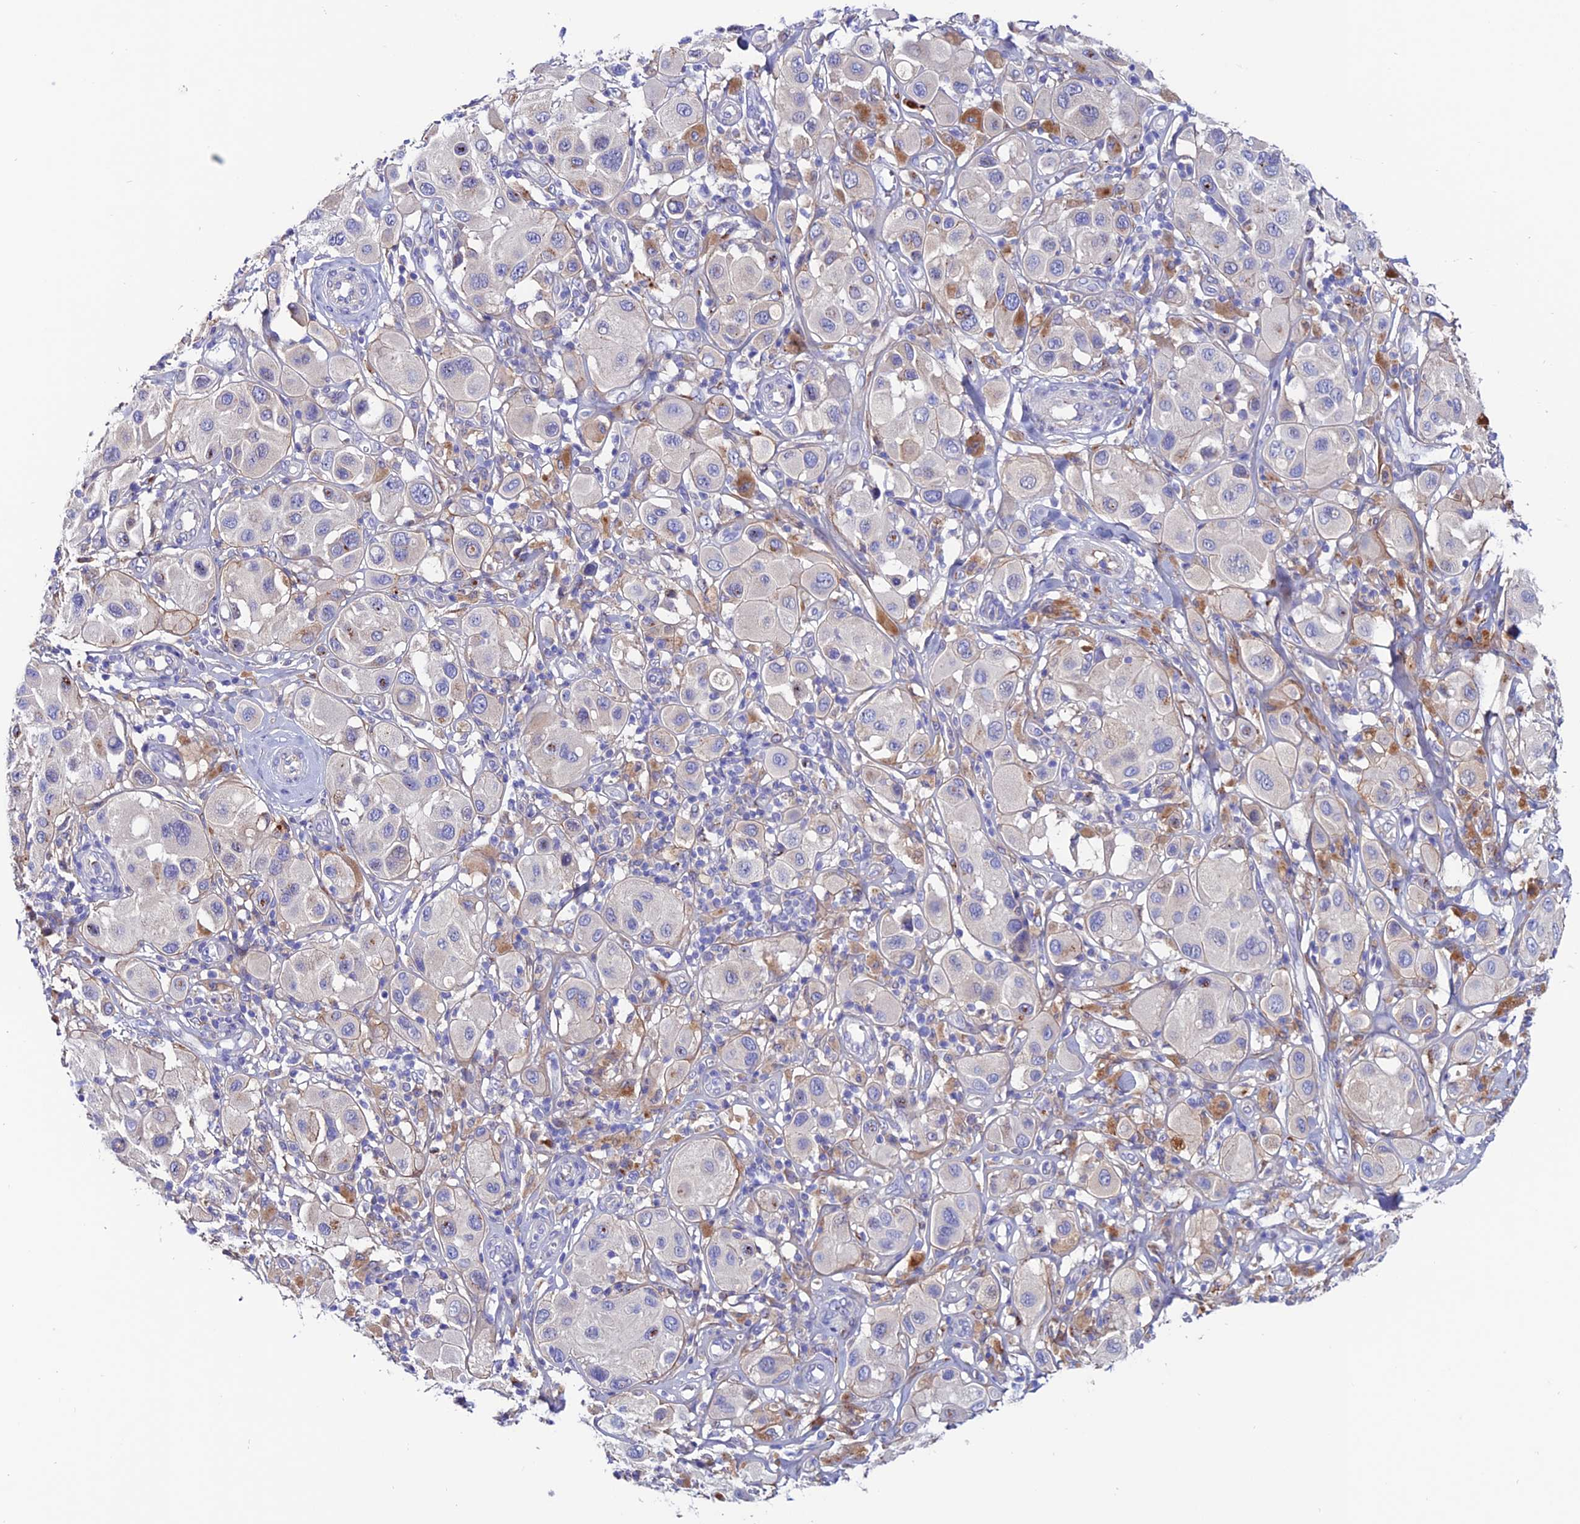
{"staining": {"intensity": "moderate", "quantity": "<25%", "location": "cytoplasmic/membranous"}, "tissue": "melanoma", "cell_type": "Tumor cells", "image_type": "cancer", "snomed": [{"axis": "morphology", "description": "Malignant melanoma, Metastatic site"}, {"axis": "topography", "description": "Skin"}], "caption": "Moderate cytoplasmic/membranous protein staining is seen in approximately <25% of tumor cells in melanoma.", "gene": "OR51Q1", "patient": {"sex": "male", "age": 41}}